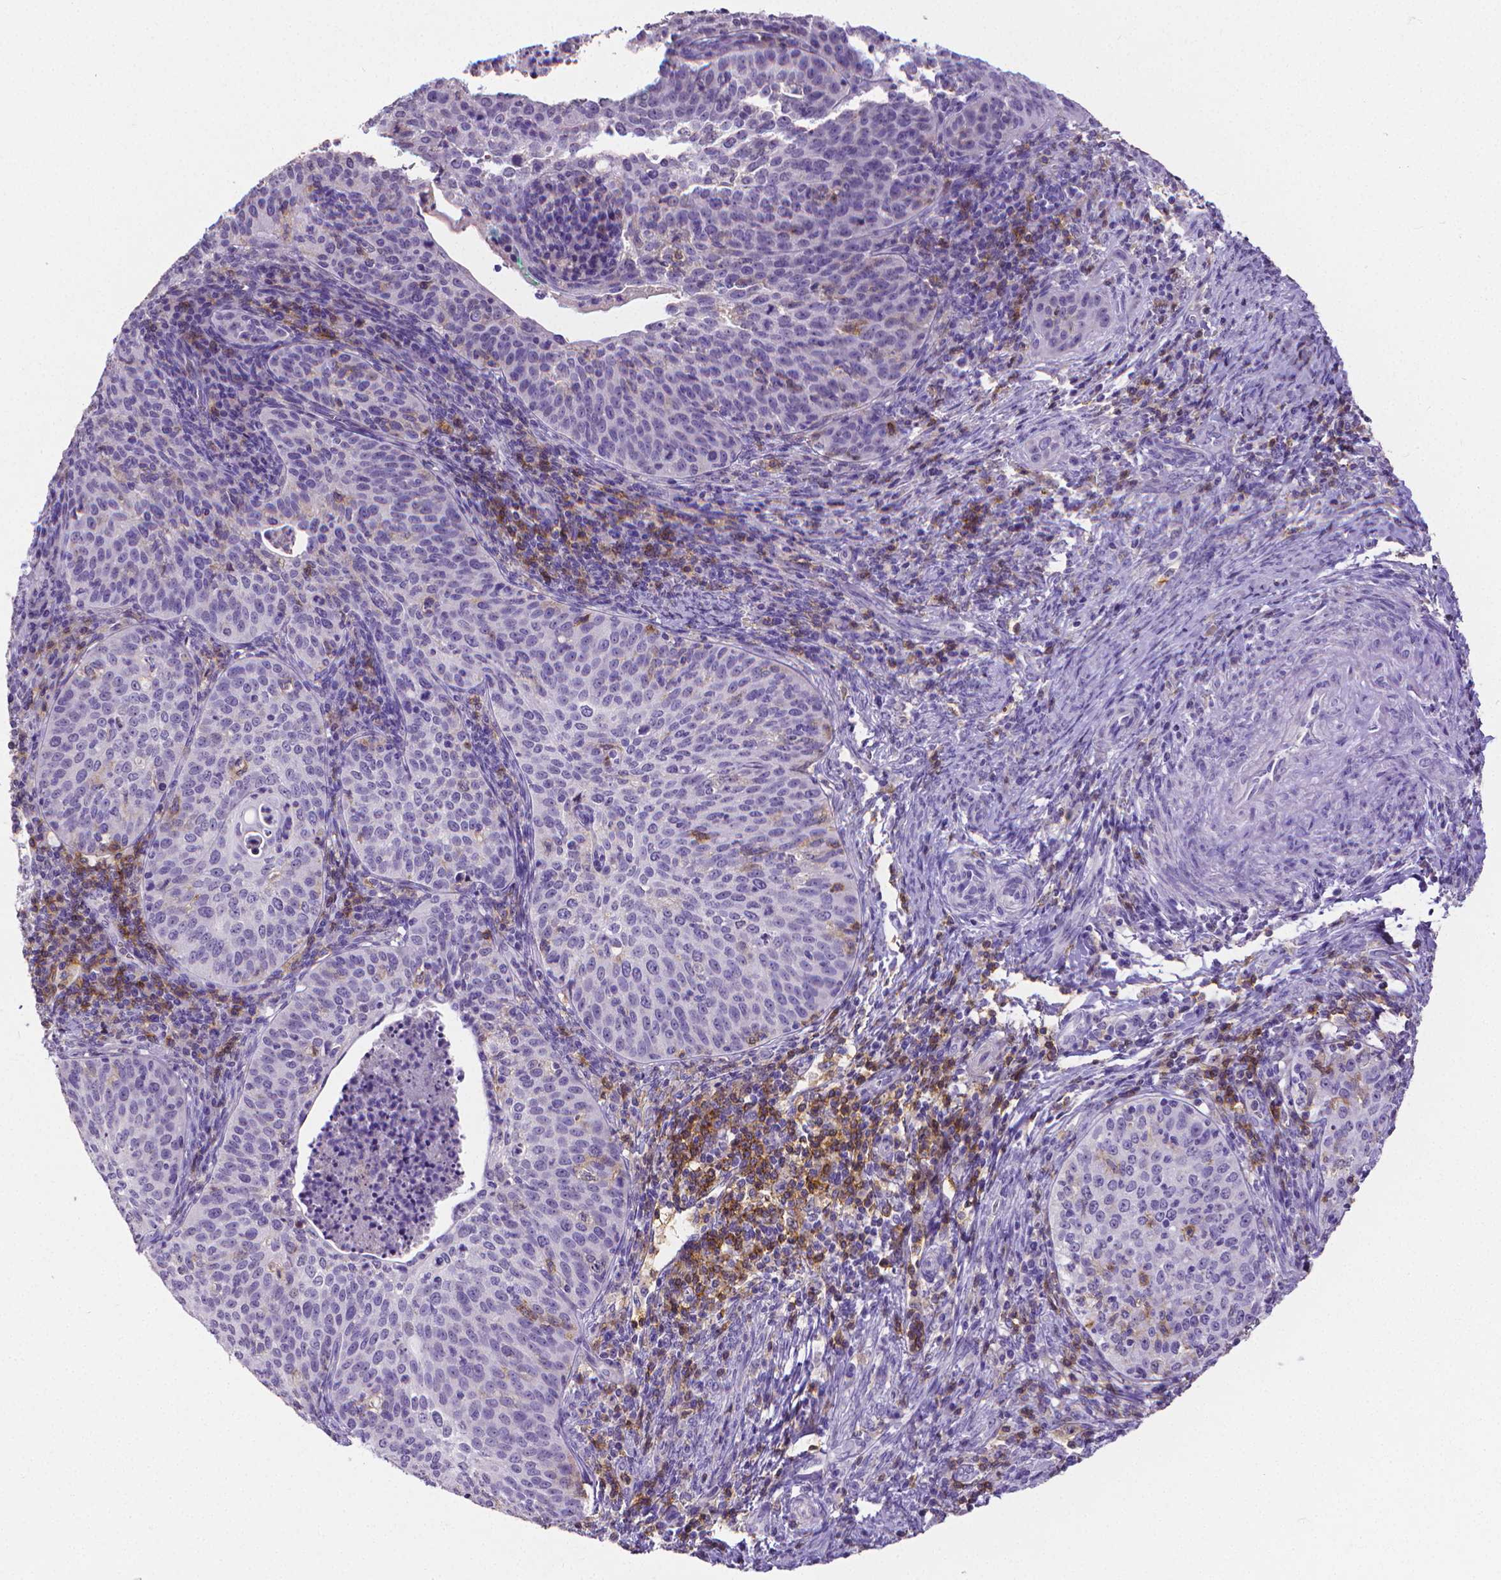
{"staining": {"intensity": "negative", "quantity": "none", "location": "none"}, "tissue": "cervical cancer", "cell_type": "Tumor cells", "image_type": "cancer", "snomed": [{"axis": "morphology", "description": "Squamous cell carcinoma, NOS"}, {"axis": "topography", "description": "Cervix"}], "caption": "Immunohistochemical staining of cervical squamous cell carcinoma demonstrates no significant expression in tumor cells.", "gene": "CD4", "patient": {"sex": "female", "age": 30}}